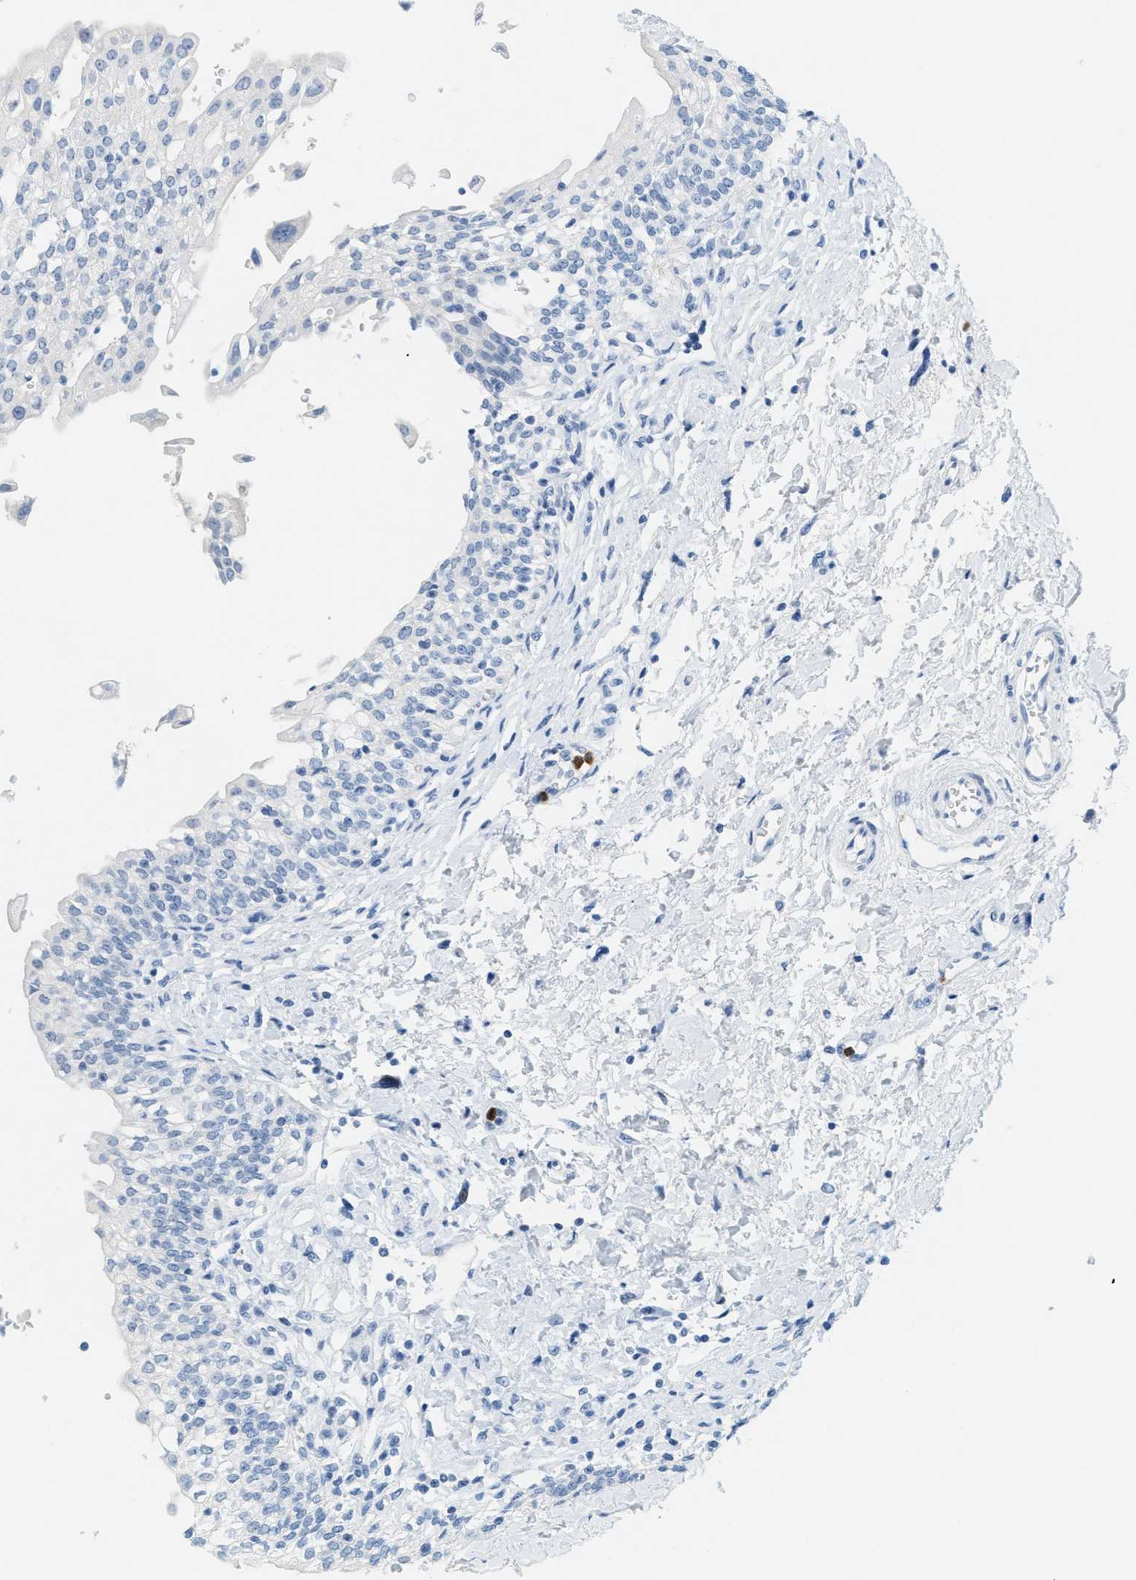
{"staining": {"intensity": "weak", "quantity": "<25%", "location": "cytoplasmic/membranous"}, "tissue": "urinary bladder", "cell_type": "Urothelial cells", "image_type": "normal", "snomed": [{"axis": "morphology", "description": "Normal tissue, NOS"}, {"axis": "topography", "description": "Urinary bladder"}], "caption": "The image reveals no significant expression in urothelial cells of urinary bladder. (Stains: DAB (3,3'-diaminobenzidine) IHC with hematoxylin counter stain, Microscopy: brightfield microscopy at high magnification).", "gene": "LCN2", "patient": {"sex": "male", "age": 55}}